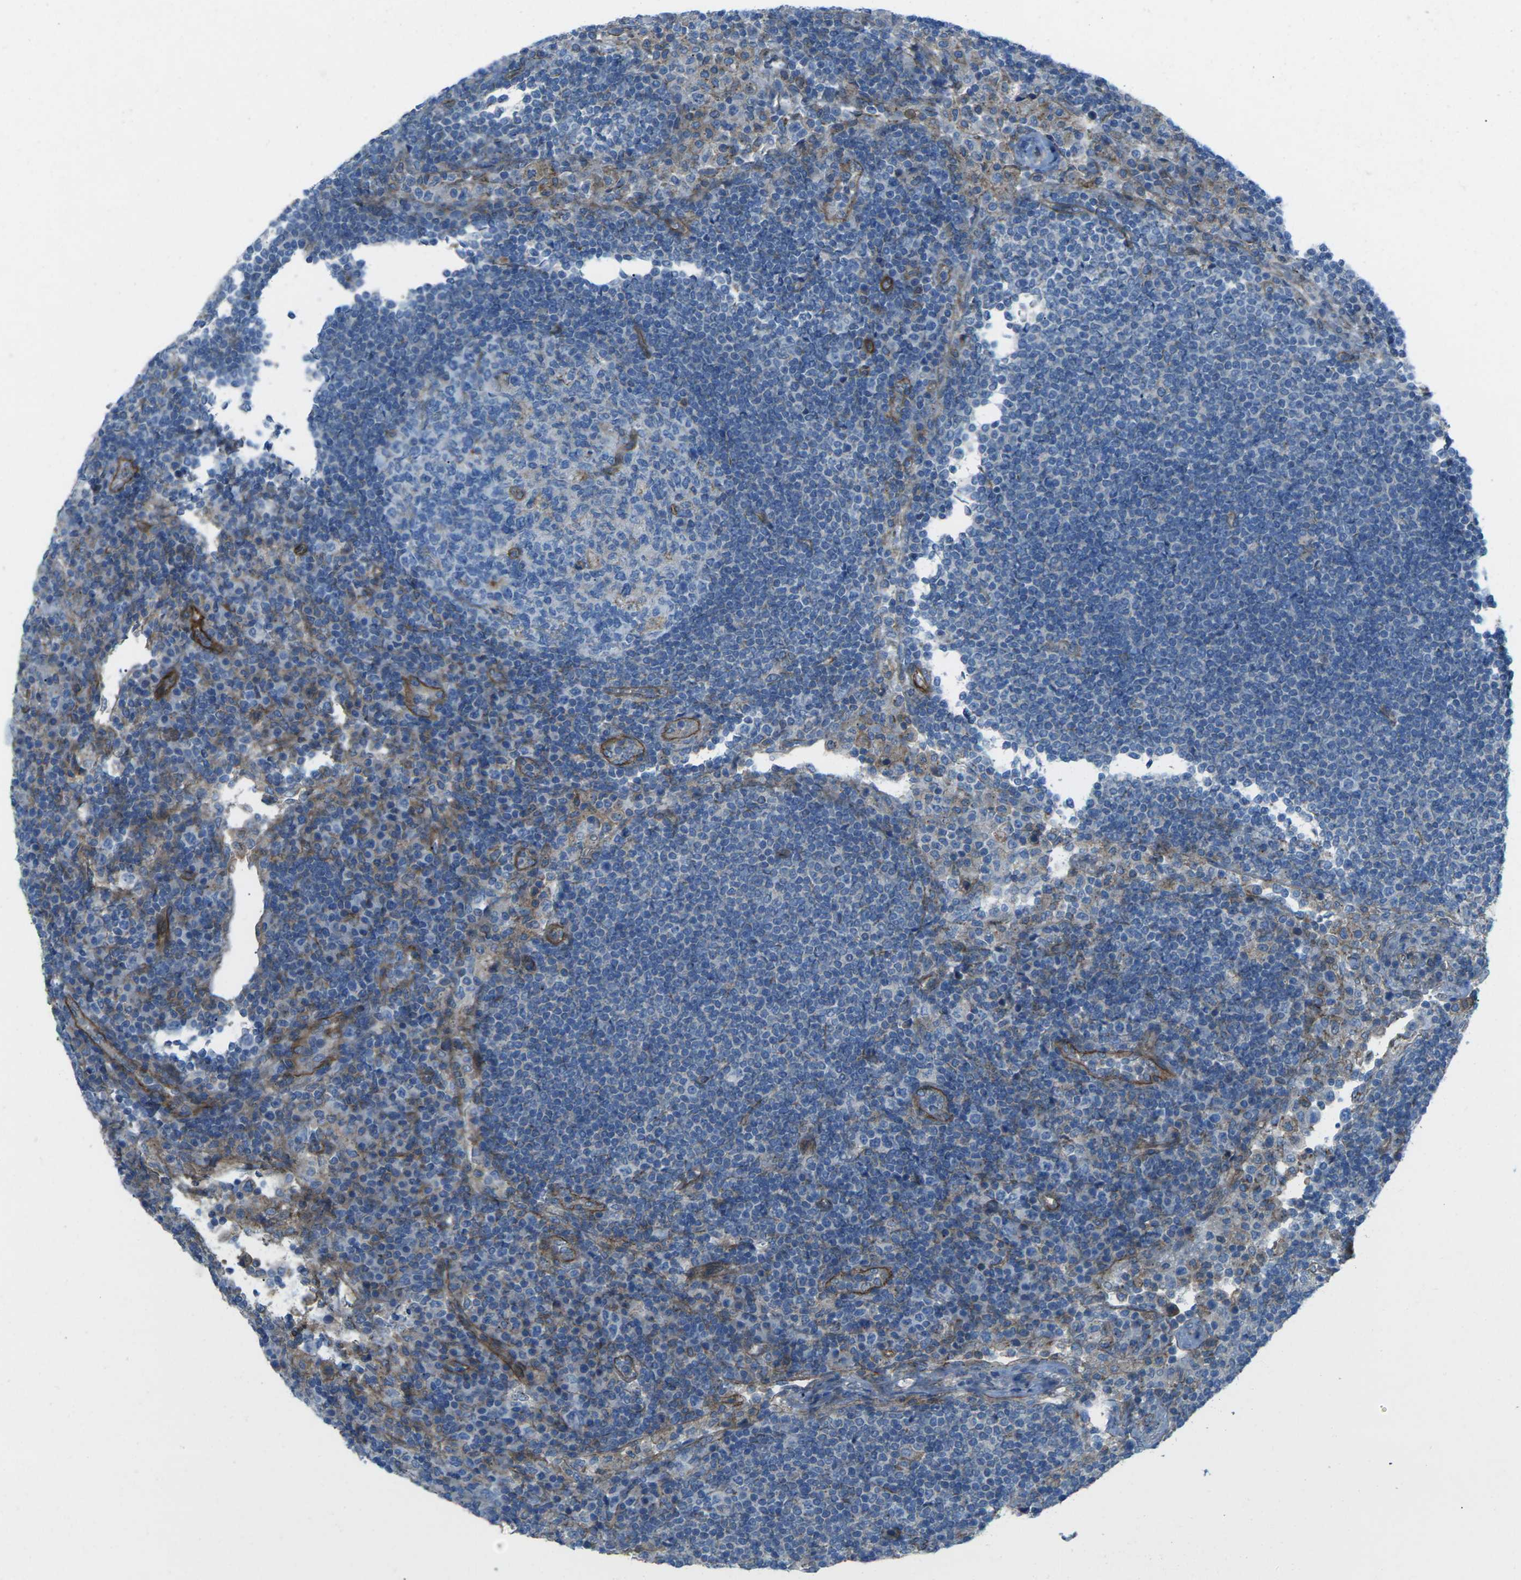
{"staining": {"intensity": "weak", "quantity": "<25%", "location": "cytoplasmic/membranous"}, "tissue": "lymph node", "cell_type": "Germinal center cells", "image_type": "normal", "snomed": [{"axis": "morphology", "description": "Normal tissue, NOS"}, {"axis": "topography", "description": "Lymph node"}], "caption": "There is no significant staining in germinal center cells of lymph node. (Stains: DAB (3,3'-diaminobenzidine) immunohistochemistry with hematoxylin counter stain, Microscopy: brightfield microscopy at high magnification).", "gene": "UTRN", "patient": {"sex": "female", "age": 53}}